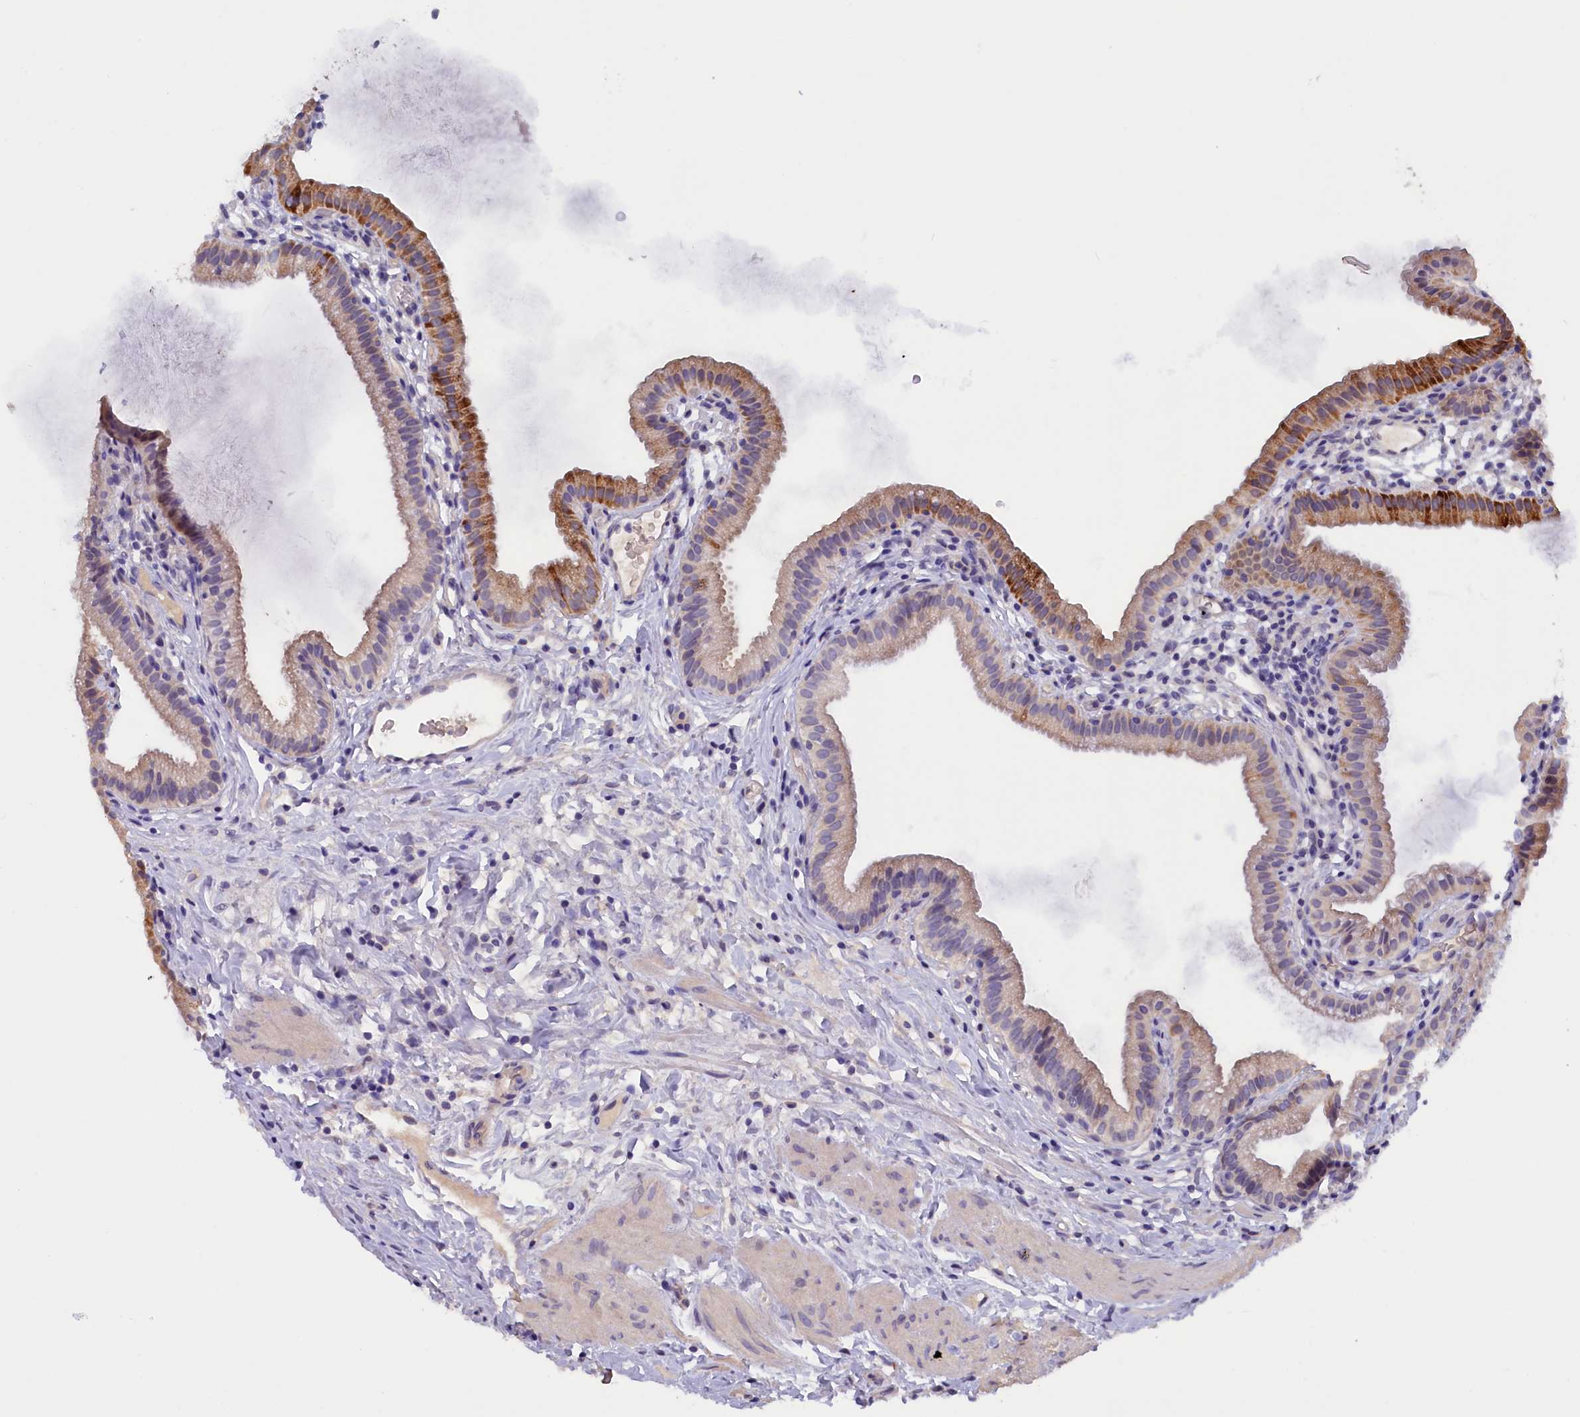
{"staining": {"intensity": "strong", "quantity": "<25%", "location": "cytoplasmic/membranous"}, "tissue": "gallbladder", "cell_type": "Glandular cells", "image_type": "normal", "snomed": [{"axis": "morphology", "description": "Normal tissue, NOS"}, {"axis": "topography", "description": "Gallbladder"}], "caption": "IHC micrograph of normal gallbladder: gallbladder stained using immunohistochemistry (IHC) demonstrates medium levels of strong protein expression localized specifically in the cytoplasmic/membranous of glandular cells, appearing as a cytoplasmic/membranous brown color.", "gene": "ZSWIM4", "patient": {"sex": "female", "age": 46}}